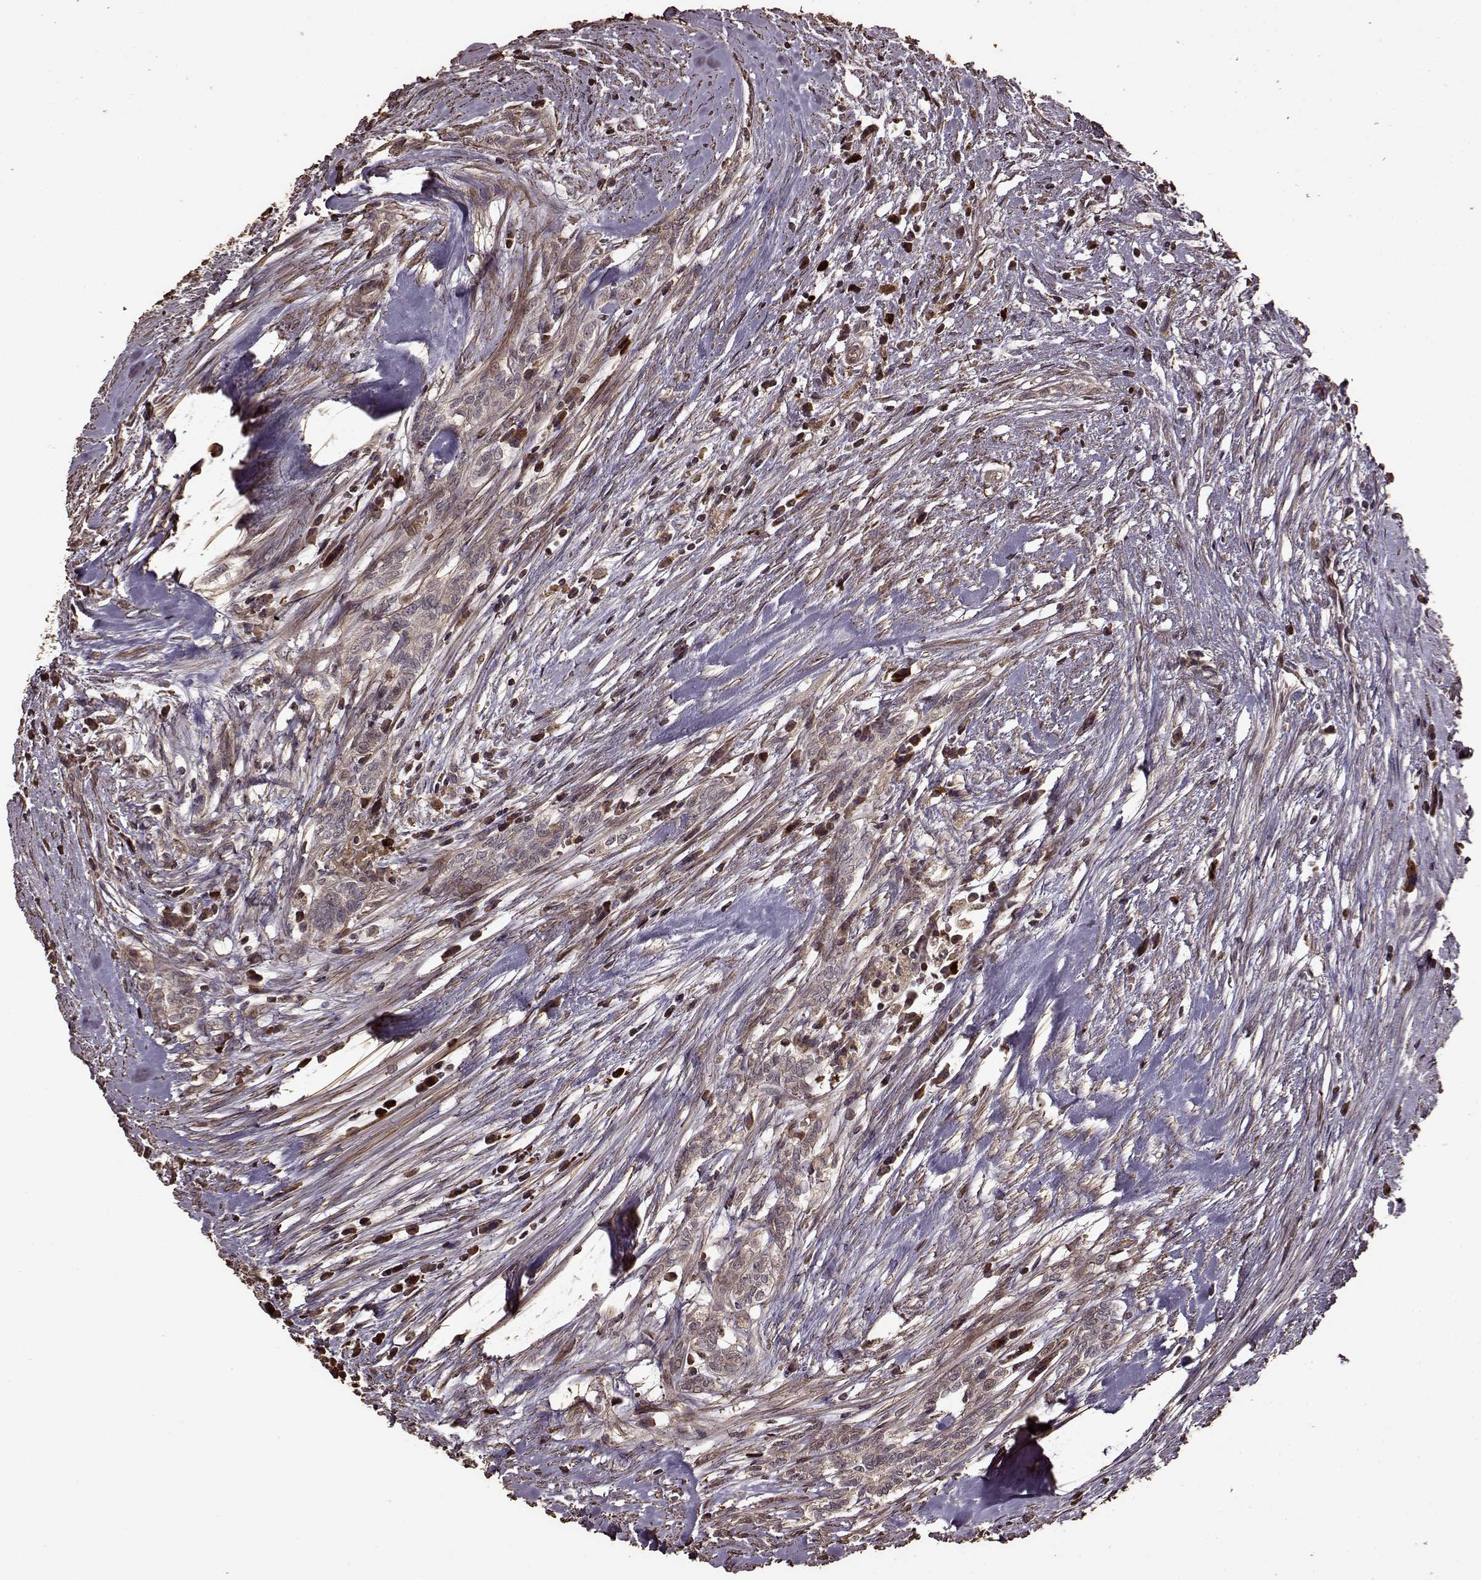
{"staining": {"intensity": "weak", "quantity": "<25%", "location": "cytoplasmic/membranous"}, "tissue": "testis cancer", "cell_type": "Tumor cells", "image_type": "cancer", "snomed": [{"axis": "morphology", "description": "Carcinoma, Embryonal, NOS"}, {"axis": "topography", "description": "Testis"}], "caption": "Testis cancer (embryonal carcinoma) was stained to show a protein in brown. There is no significant positivity in tumor cells.", "gene": "FBXW11", "patient": {"sex": "male", "age": 37}}